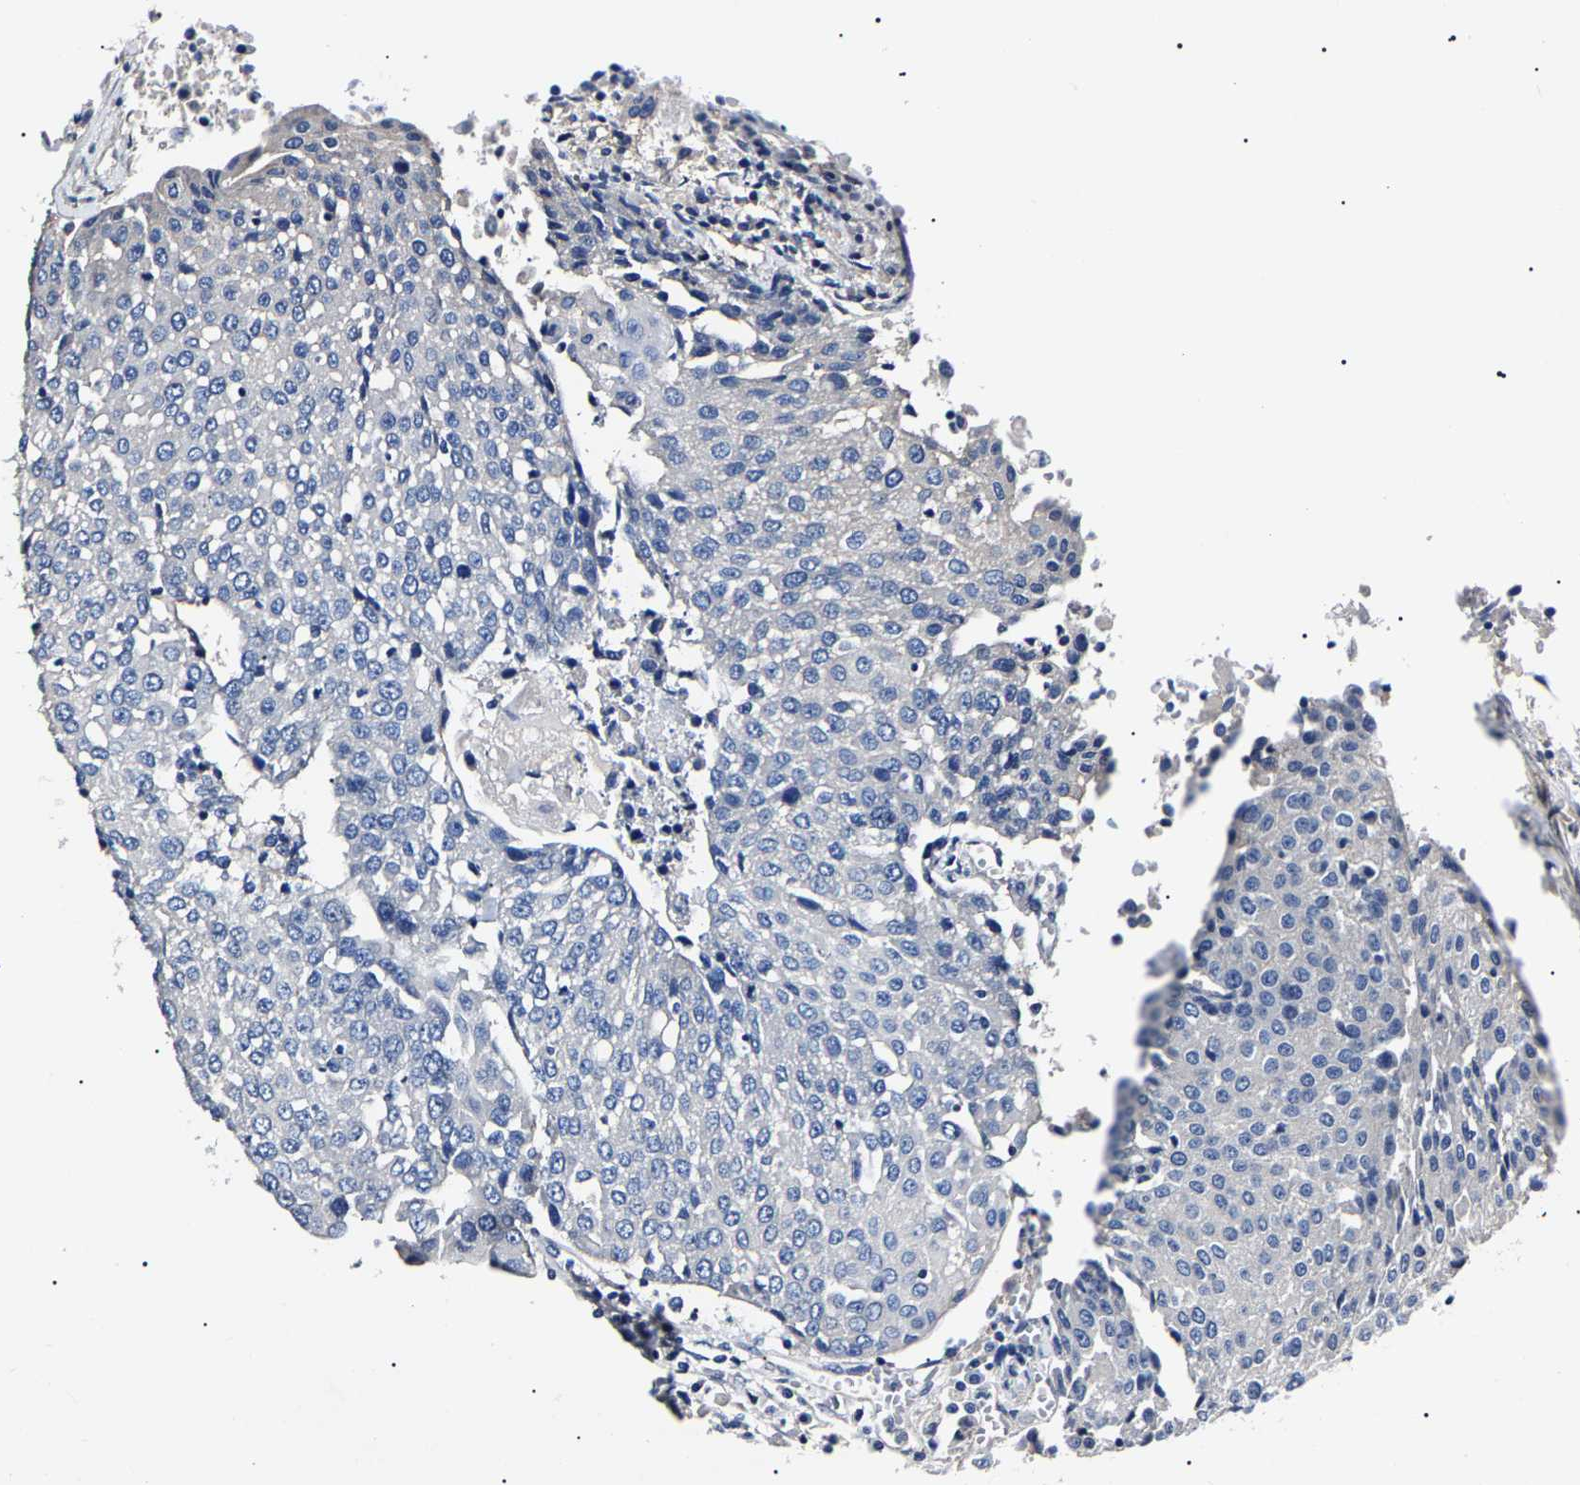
{"staining": {"intensity": "negative", "quantity": "none", "location": "none"}, "tissue": "urothelial cancer", "cell_type": "Tumor cells", "image_type": "cancer", "snomed": [{"axis": "morphology", "description": "Urothelial carcinoma, High grade"}, {"axis": "topography", "description": "Urinary bladder"}], "caption": "Immunohistochemistry of high-grade urothelial carcinoma reveals no expression in tumor cells. The staining is performed using DAB brown chromogen with nuclei counter-stained in using hematoxylin.", "gene": "KLHL42", "patient": {"sex": "female", "age": 85}}